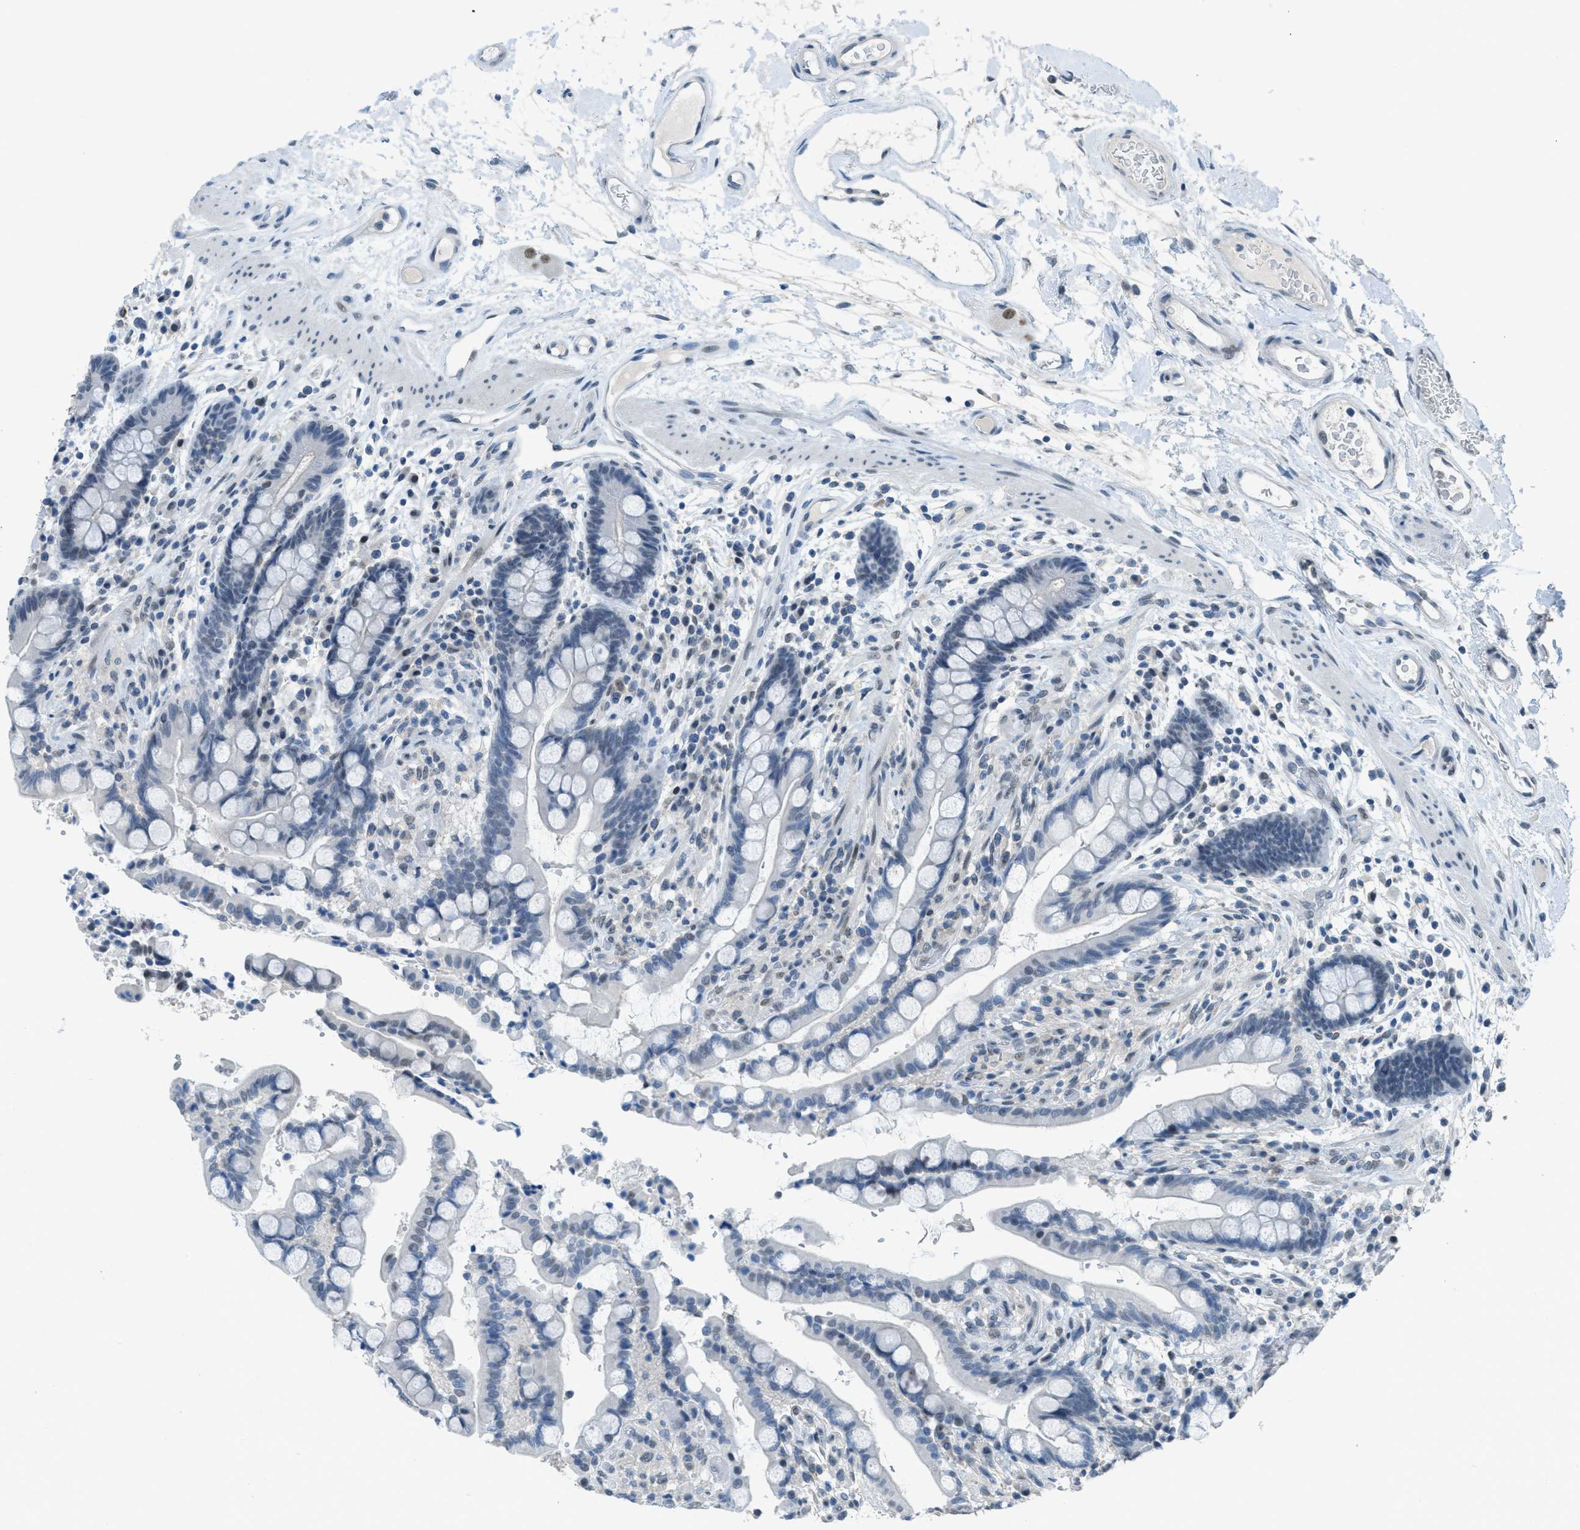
{"staining": {"intensity": "negative", "quantity": "none", "location": "none"}, "tissue": "colon", "cell_type": "Endothelial cells", "image_type": "normal", "snomed": [{"axis": "morphology", "description": "Normal tissue, NOS"}, {"axis": "topography", "description": "Colon"}], "caption": "Immunohistochemistry micrograph of benign colon: human colon stained with DAB shows no significant protein staining in endothelial cells.", "gene": "TTC13", "patient": {"sex": "male", "age": 73}}